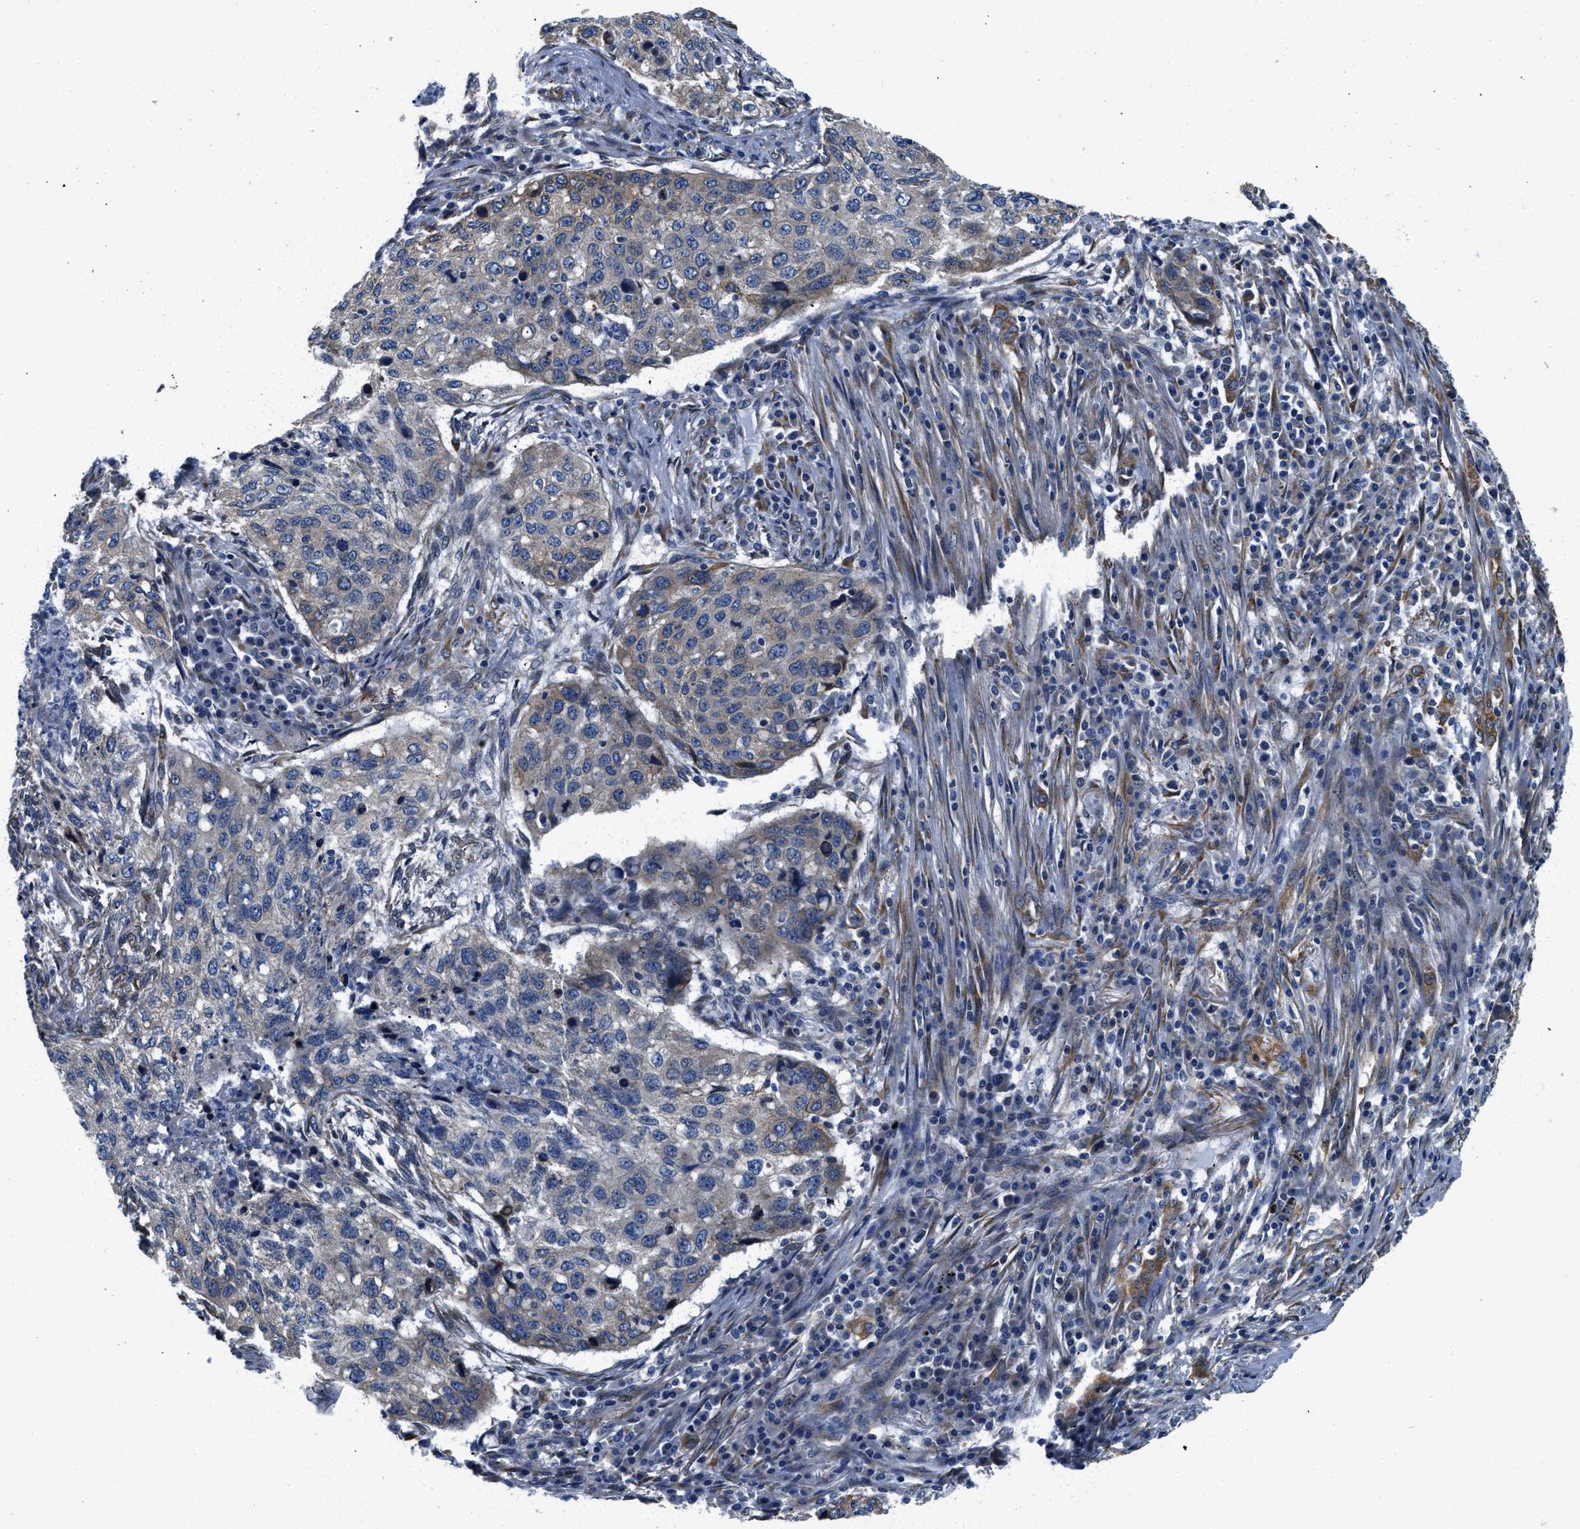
{"staining": {"intensity": "negative", "quantity": "none", "location": "none"}, "tissue": "lung cancer", "cell_type": "Tumor cells", "image_type": "cancer", "snomed": [{"axis": "morphology", "description": "Squamous cell carcinoma, NOS"}, {"axis": "topography", "description": "Lung"}], "caption": "This micrograph is of lung cancer (squamous cell carcinoma) stained with immunohistochemistry to label a protein in brown with the nuclei are counter-stained blue. There is no positivity in tumor cells.", "gene": "ARL6IP5", "patient": {"sex": "female", "age": 63}}